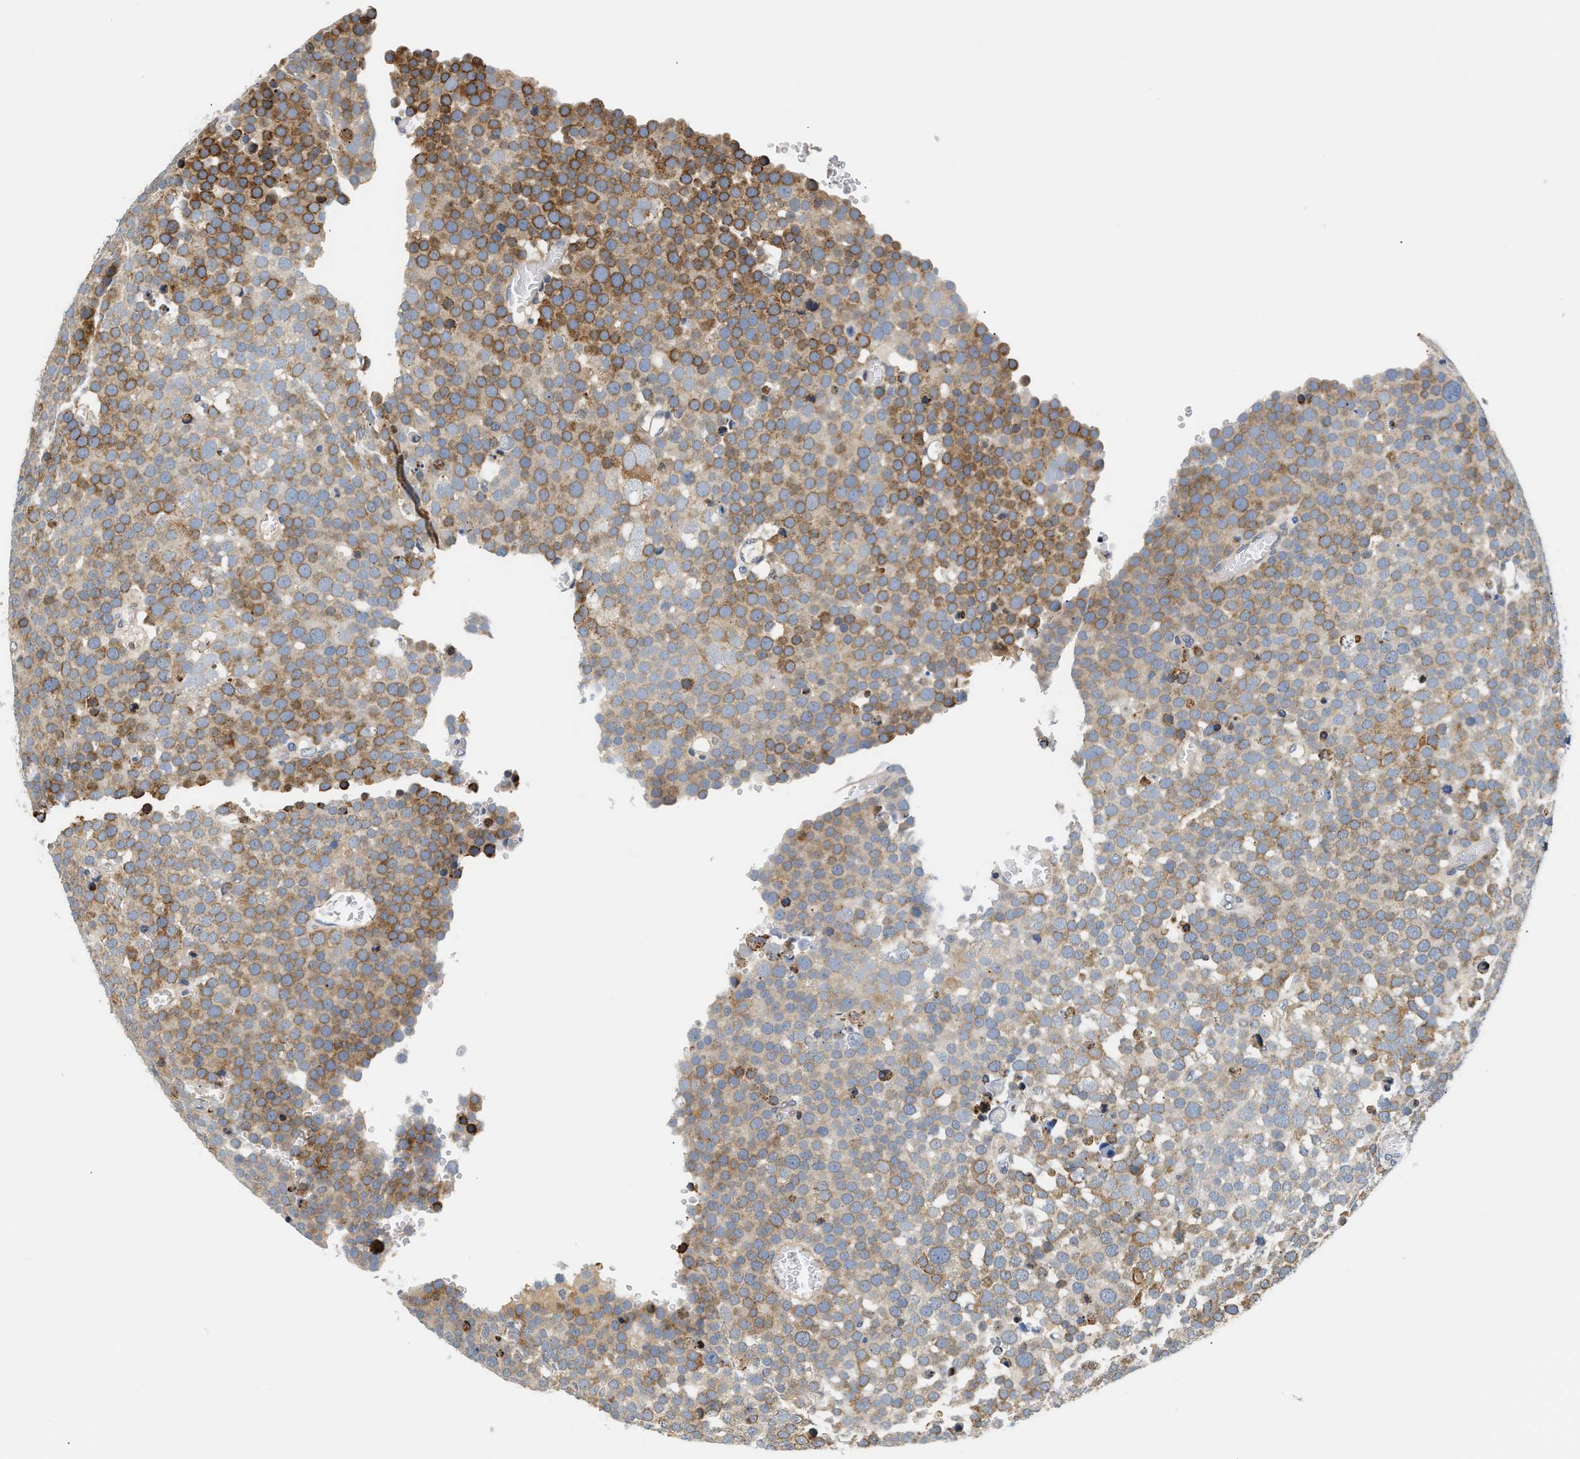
{"staining": {"intensity": "moderate", "quantity": "25%-75%", "location": "cytoplasmic/membranous"}, "tissue": "testis cancer", "cell_type": "Tumor cells", "image_type": "cancer", "snomed": [{"axis": "morphology", "description": "Seminoma, NOS"}, {"axis": "topography", "description": "Testis"}], "caption": "Immunohistochemistry (DAB) staining of seminoma (testis) demonstrates moderate cytoplasmic/membranous protein expression in approximately 25%-75% of tumor cells. (Brightfield microscopy of DAB IHC at high magnification).", "gene": "TNIP2", "patient": {"sex": "male", "age": 71}}